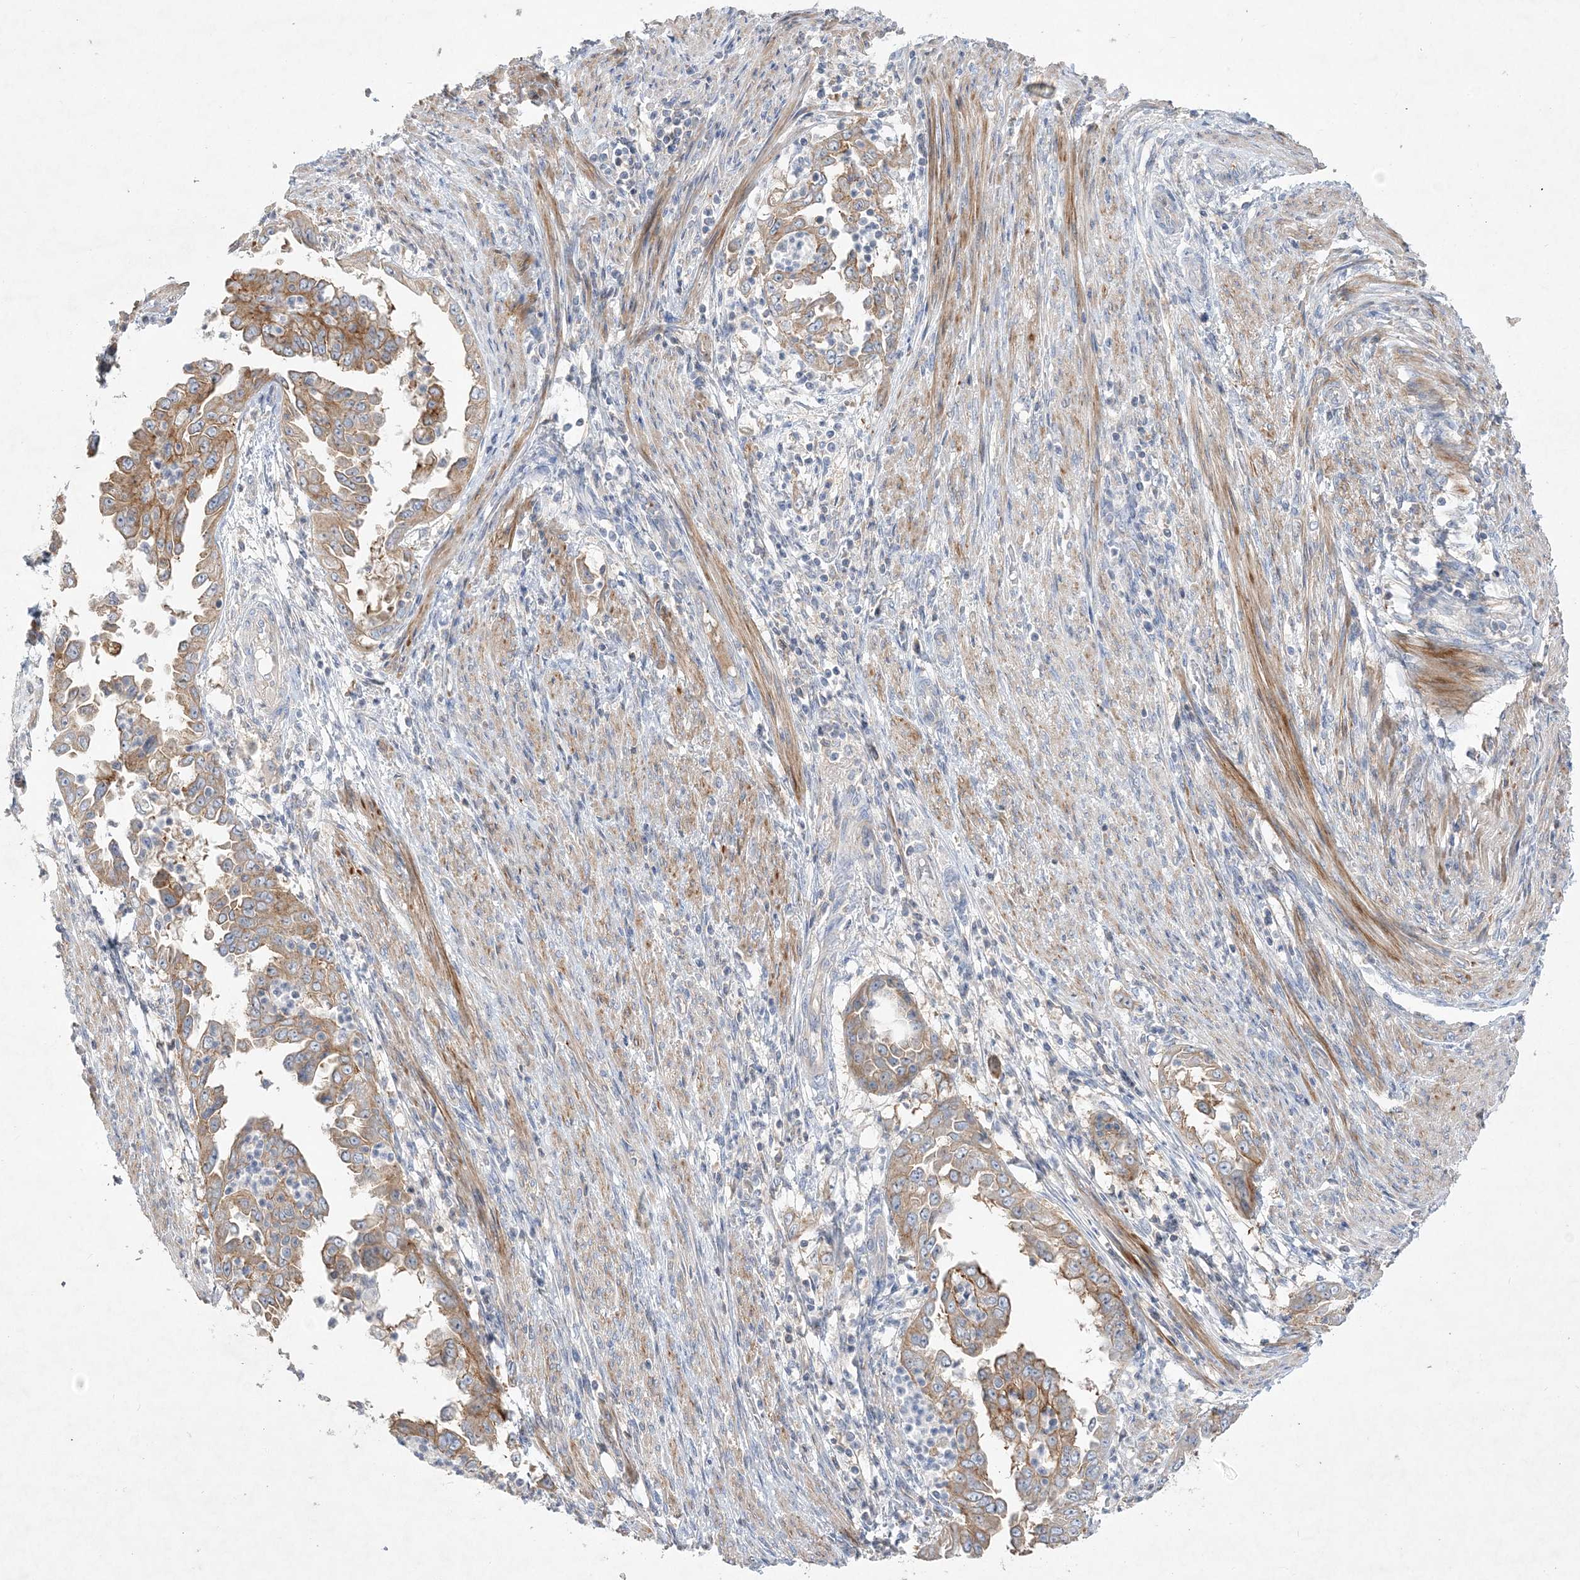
{"staining": {"intensity": "moderate", "quantity": ">75%", "location": "cytoplasmic/membranous"}, "tissue": "endometrial cancer", "cell_type": "Tumor cells", "image_type": "cancer", "snomed": [{"axis": "morphology", "description": "Adenocarcinoma, NOS"}, {"axis": "topography", "description": "Endometrium"}], "caption": "This micrograph displays immunohistochemistry (IHC) staining of adenocarcinoma (endometrial), with medium moderate cytoplasmic/membranous expression in approximately >75% of tumor cells.", "gene": "ADCK2", "patient": {"sex": "female", "age": 85}}